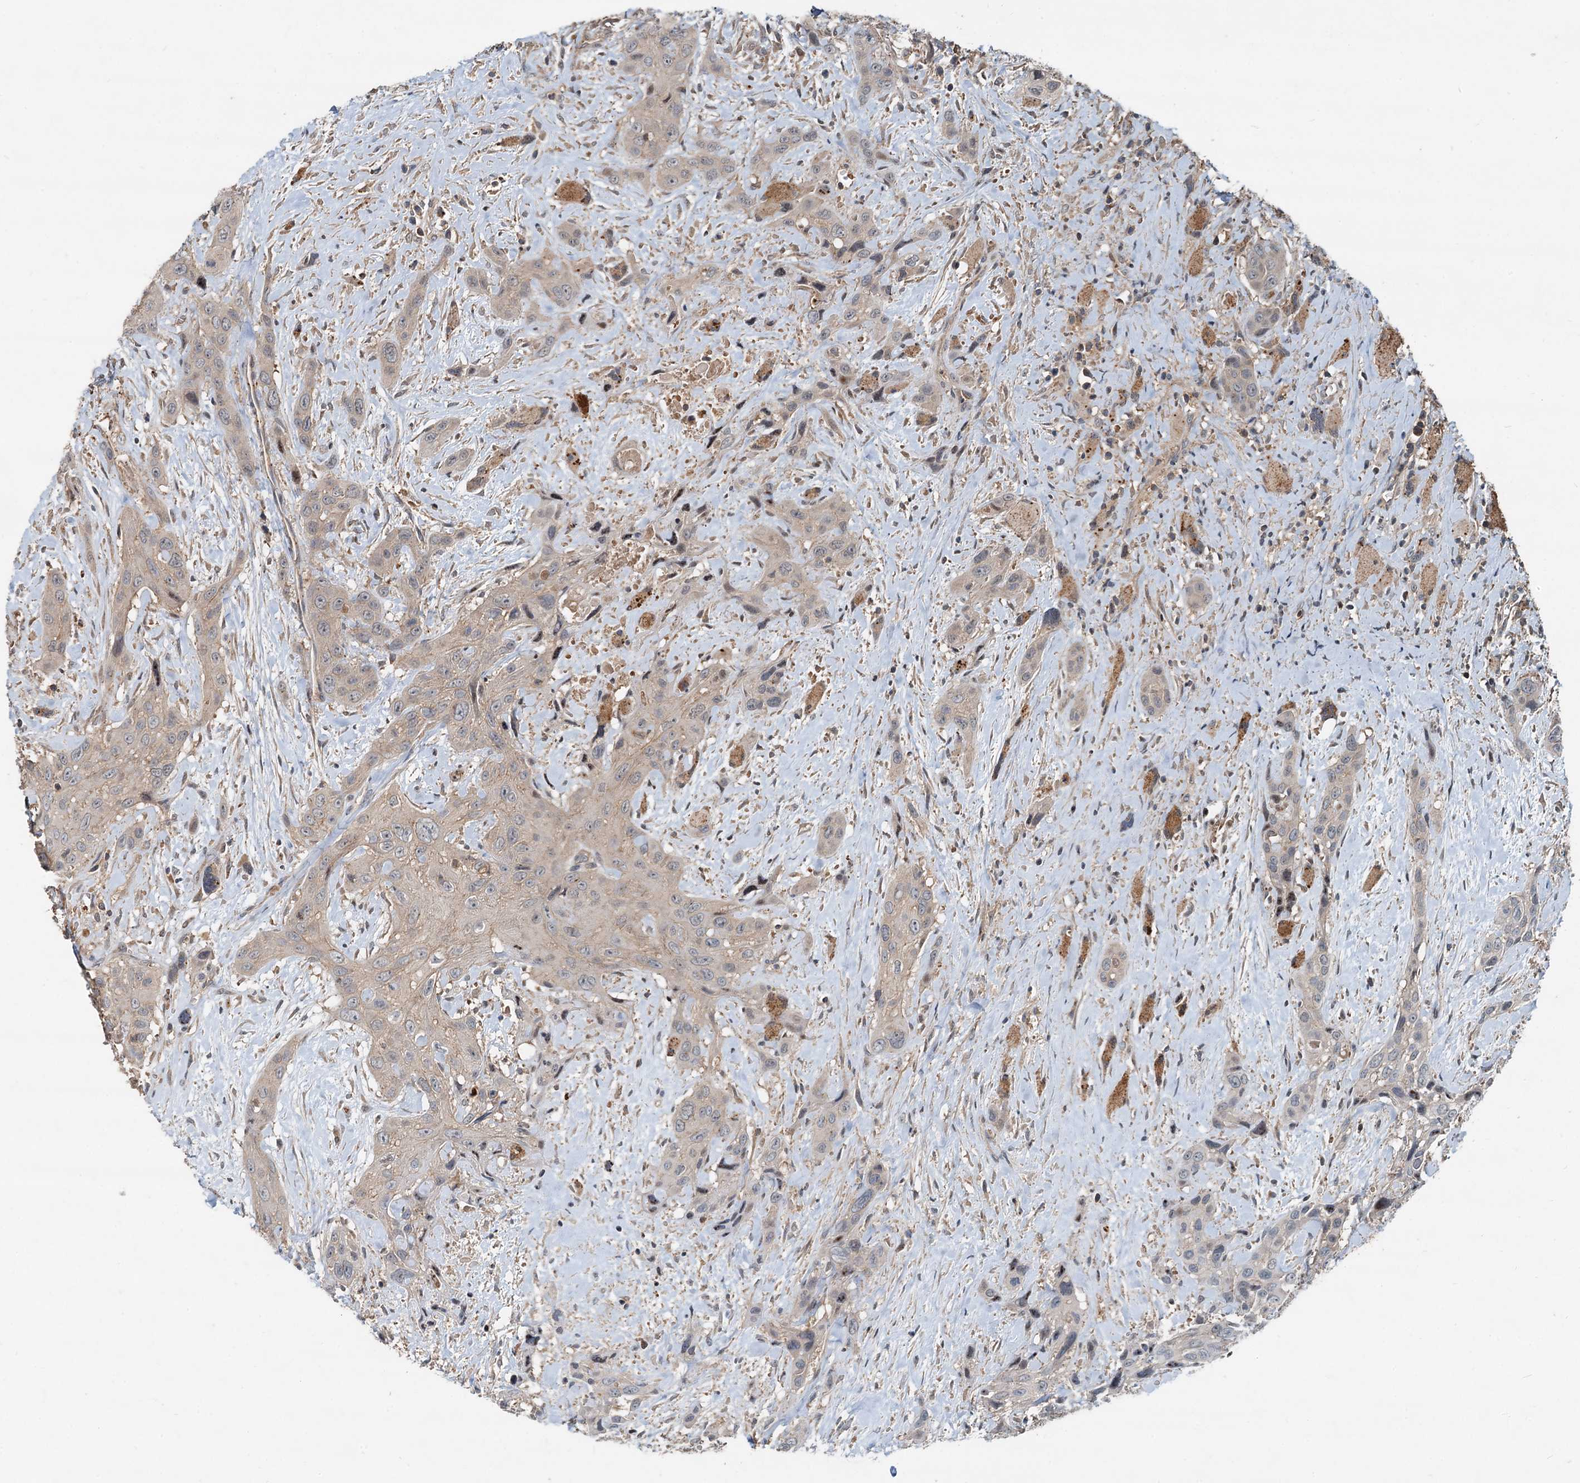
{"staining": {"intensity": "weak", "quantity": "<25%", "location": "cytoplasmic/membranous"}, "tissue": "head and neck cancer", "cell_type": "Tumor cells", "image_type": "cancer", "snomed": [{"axis": "morphology", "description": "Squamous cell carcinoma, NOS"}, {"axis": "topography", "description": "Head-Neck"}], "caption": "An image of human head and neck squamous cell carcinoma is negative for staining in tumor cells.", "gene": "CEP68", "patient": {"sex": "male", "age": 81}}